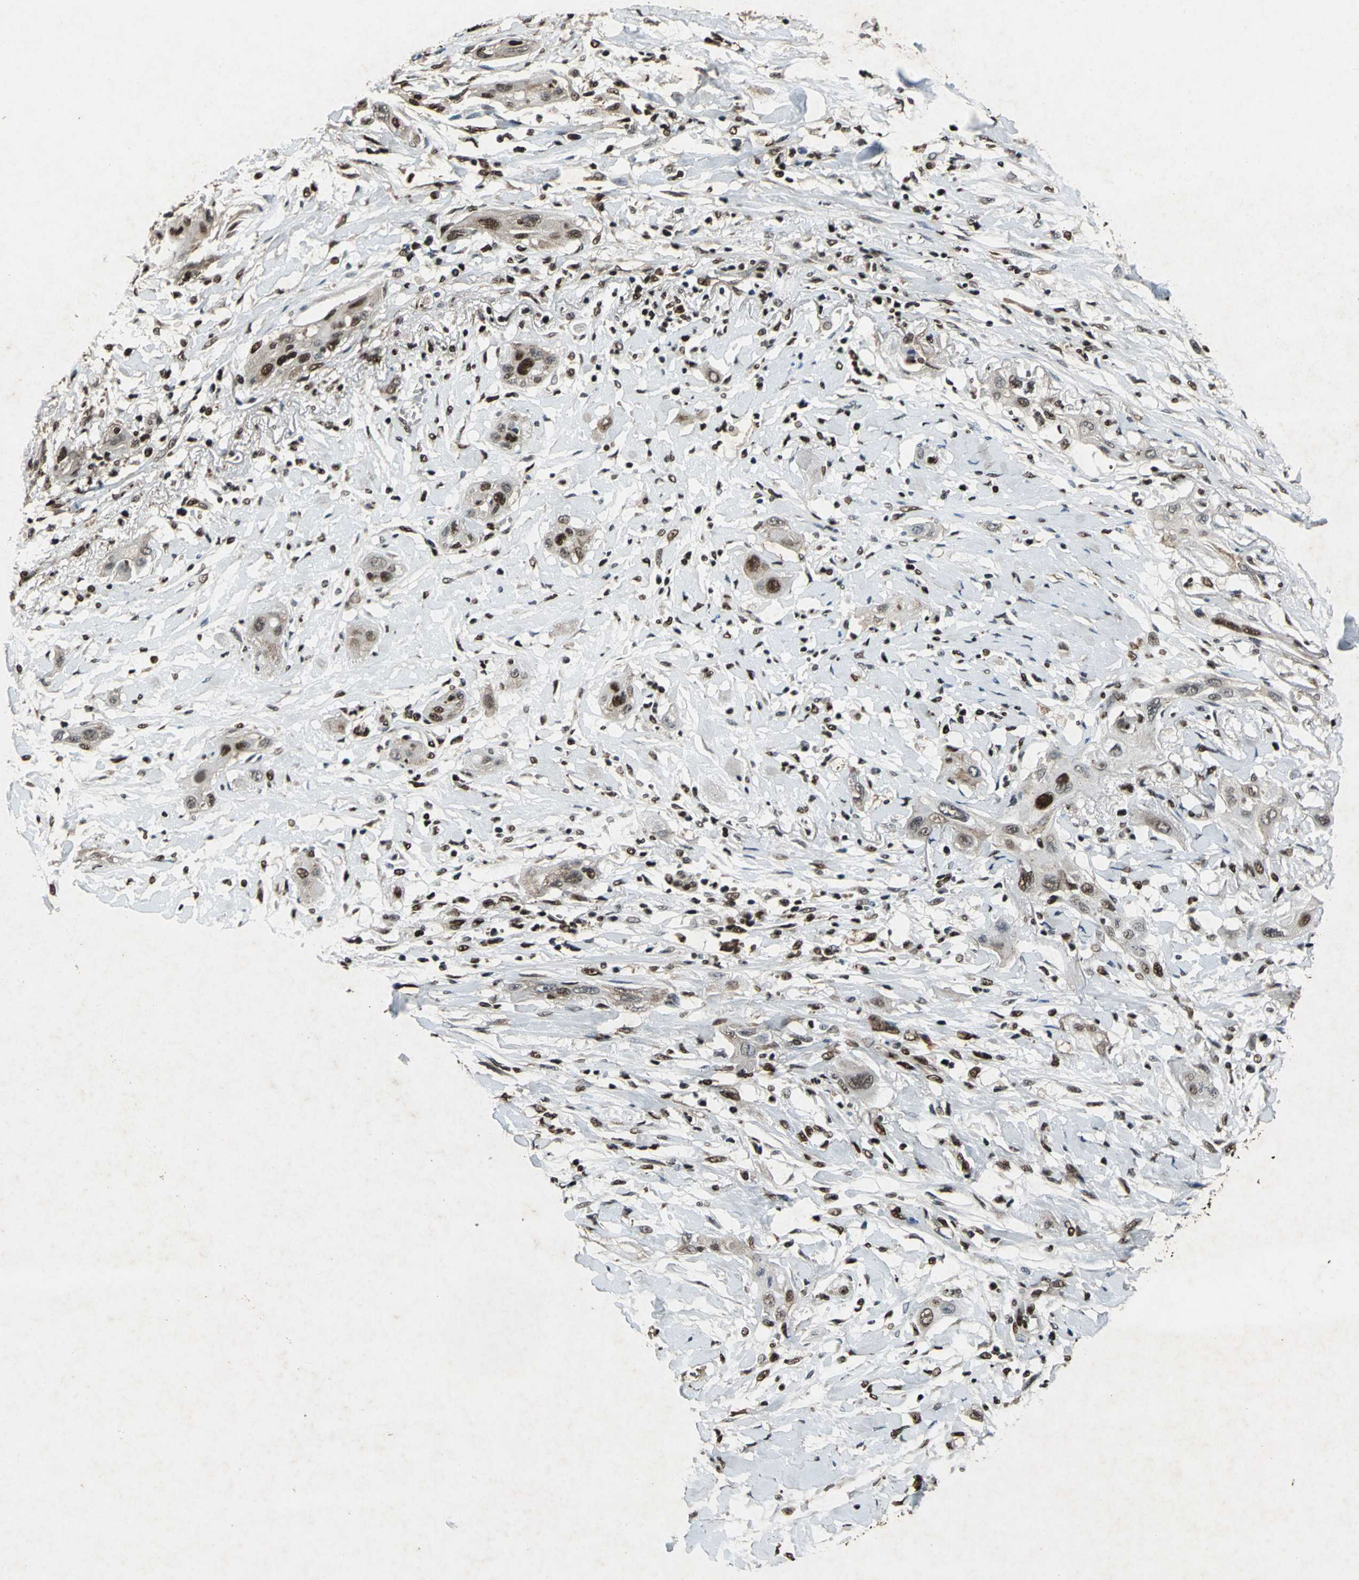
{"staining": {"intensity": "moderate", "quantity": ">75%", "location": "nuclear"}, "tissue": "lung cancer", "cell_type": "Tumor cells", "image_type": "cancer", "snomed": [{"axis": "morphology", "description": "Squamous cell carcinoma, NOS"}, {"axis": "topography", "description": "Lung"}], "caption": "Protein expression analysis of lung cancer exhibits moderate nuclear expression in about >75% of tumor cells. (DAB (3,3'-diaminobenzidine) IHC, brown staining for protein, blue staining for nuclei).", "gene": "ANP32A", "patient": {"sex": "female", "age": 47}}